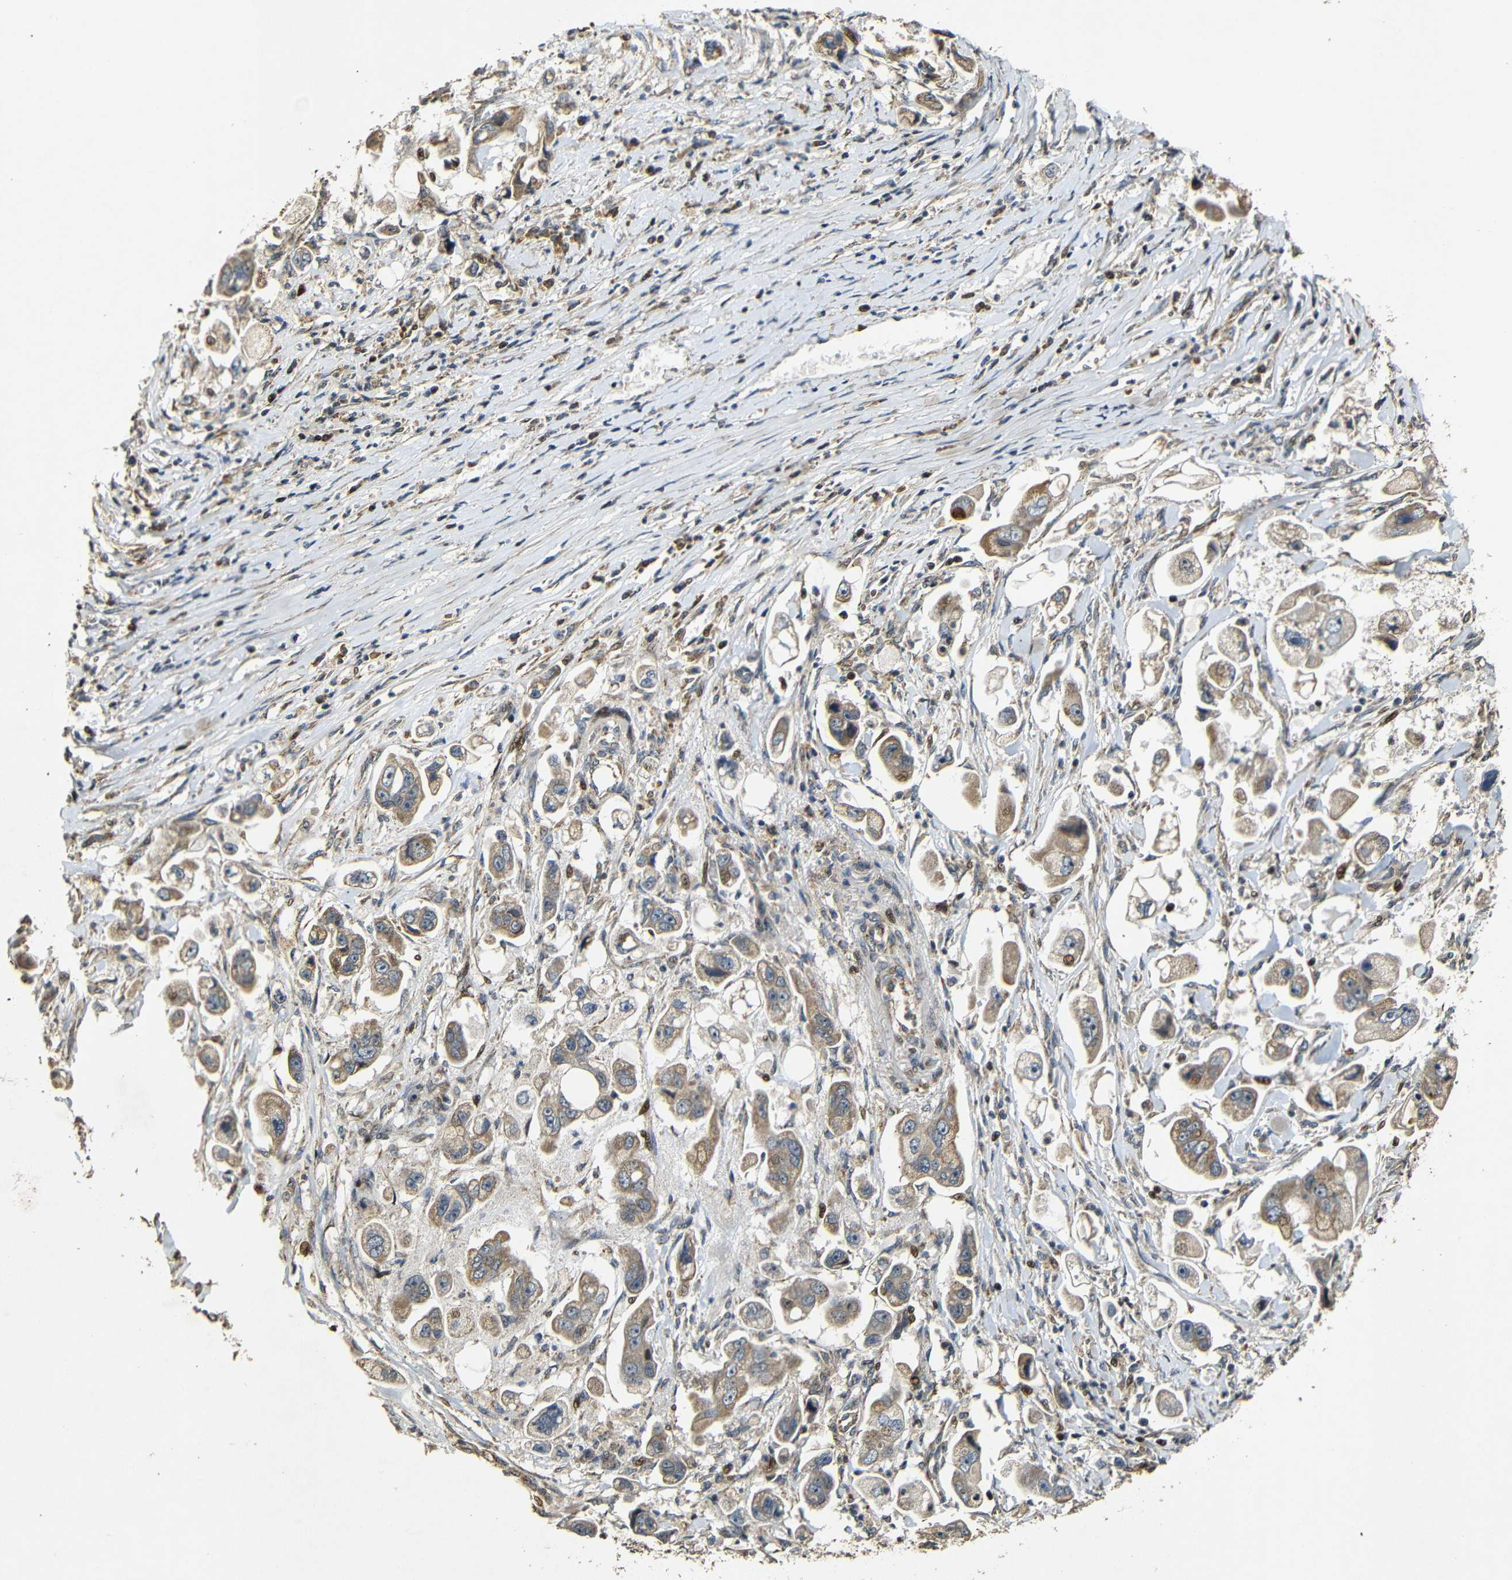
{"staining": {"intensity": "moderate", "quantity": ">75%", "location": "cytoplasmic/membranous"}, "tissue": "stomach cancer", "cell_type": "Tumor cells", "image_type": "cancer", "snomed": [{"axis": "morphology", "description": "Adenocarcinoma, NOS"}, {"axis": "topography", "description": "Stomach"}], "caption": "IHC (DAB (3,3'-diaminobenzidine)) staining of stomach cancer (adenocarcinoma) demonstrates moderate cytoplasmic/membranous protein staining in about >75% of tumor cells. Using DAB (brown) and hematoxylin (blue) stains, captured at high magnification using brightfield microscopy.", "gene": "KAZALD1", "patient": {"sex": "male", "age": 62}}